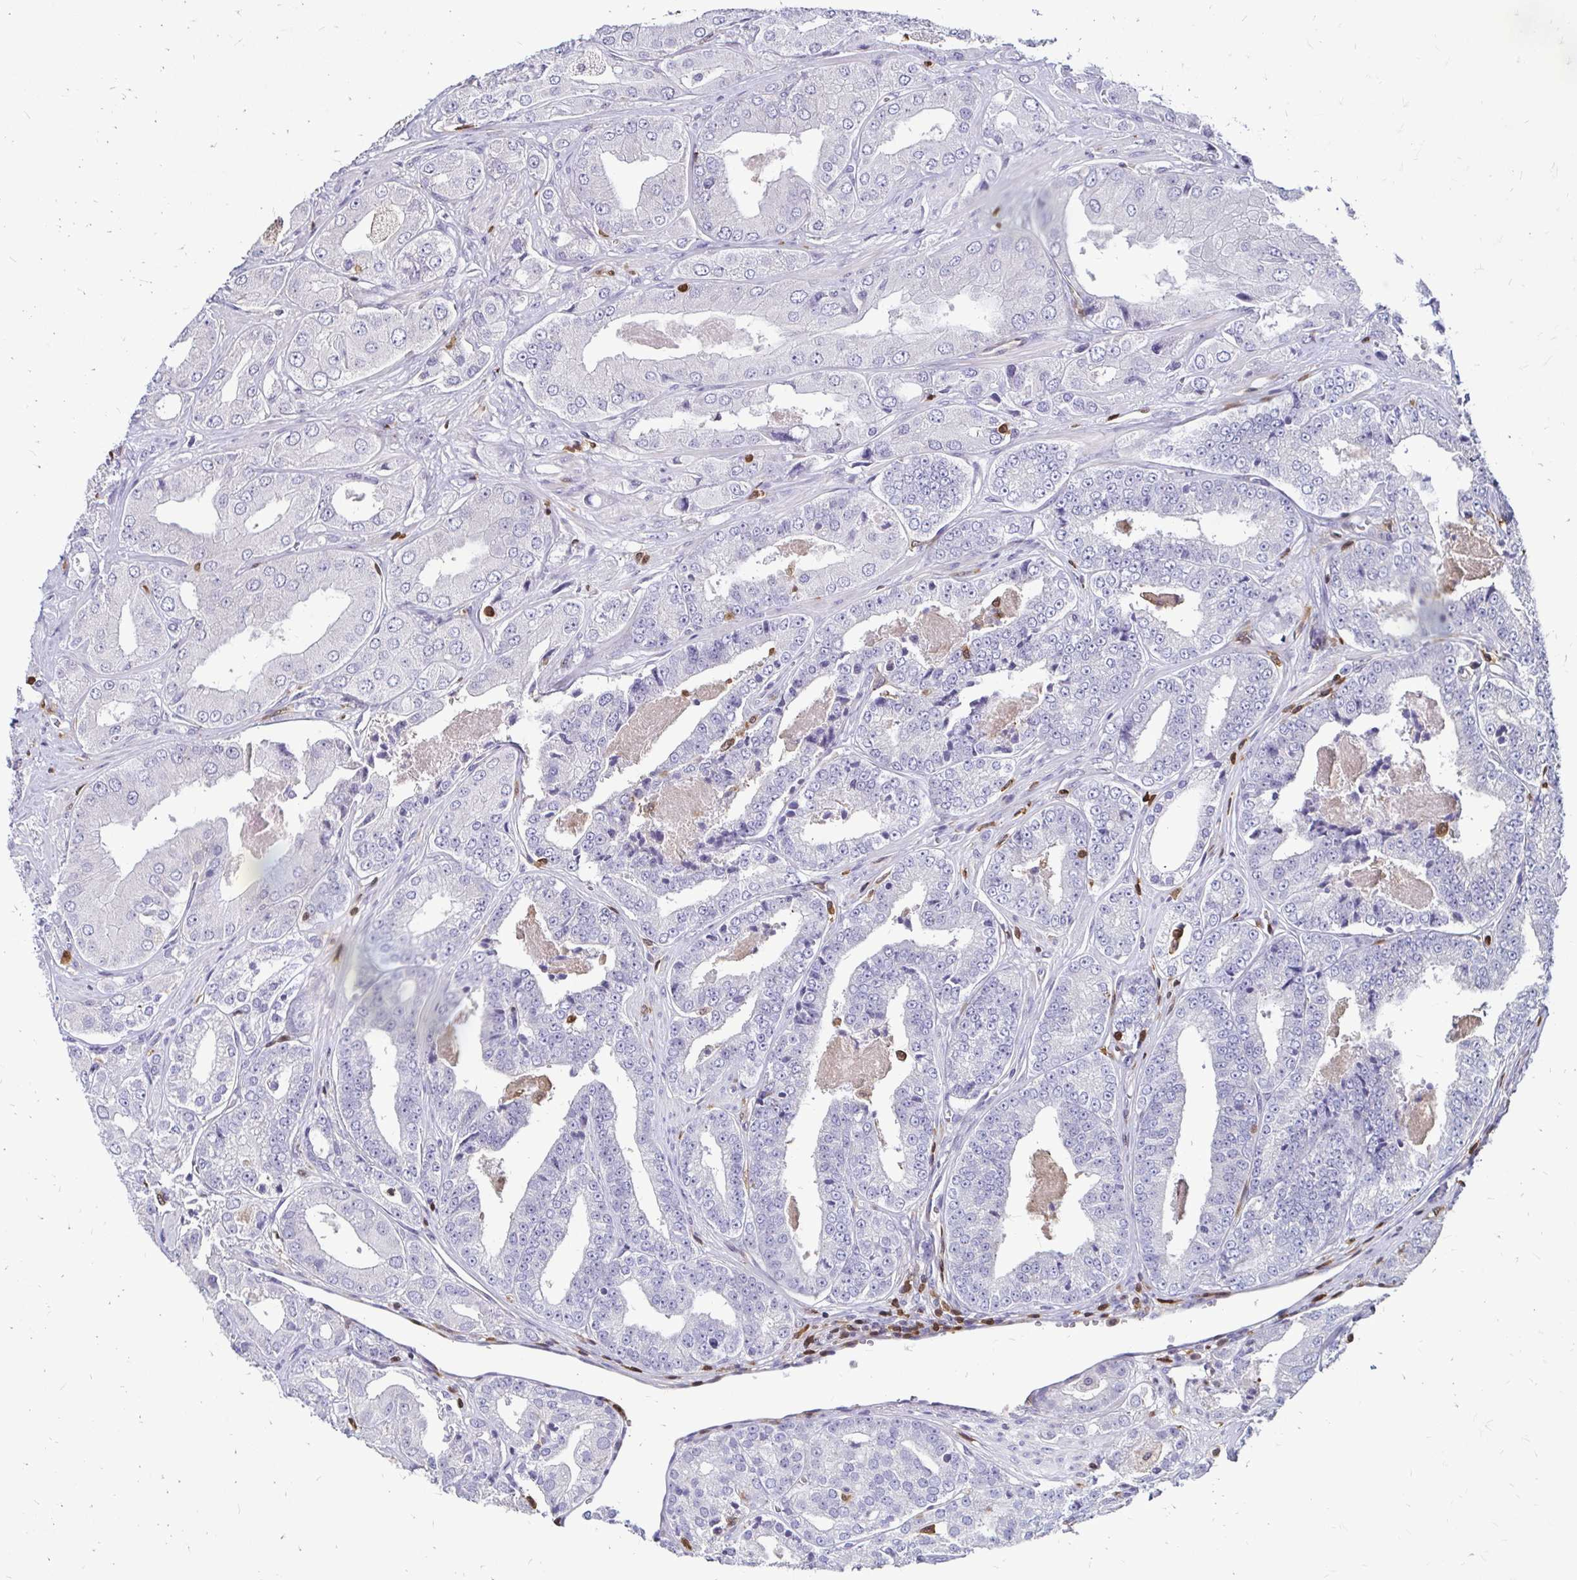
{"staining": {"intensity": "negative", "quantity": "none", "location": "none"}, "tissue": "prostate cancer", "cell_type": "Tumor cells", "image_type": "cancer", "snomed": [{"axis": "morphology", "description": "Adenocarcinoma, Low grade"}, {"axis": "topography", "description": "Prostate"}], "caption": "The immunohistochemistry photomicrograph has no significant positivity in tumor cells of prostate low-grade adenocarcinoma tissue.", "gene": "ZFP1", "patient": {"sex": "male", "age": 60}}